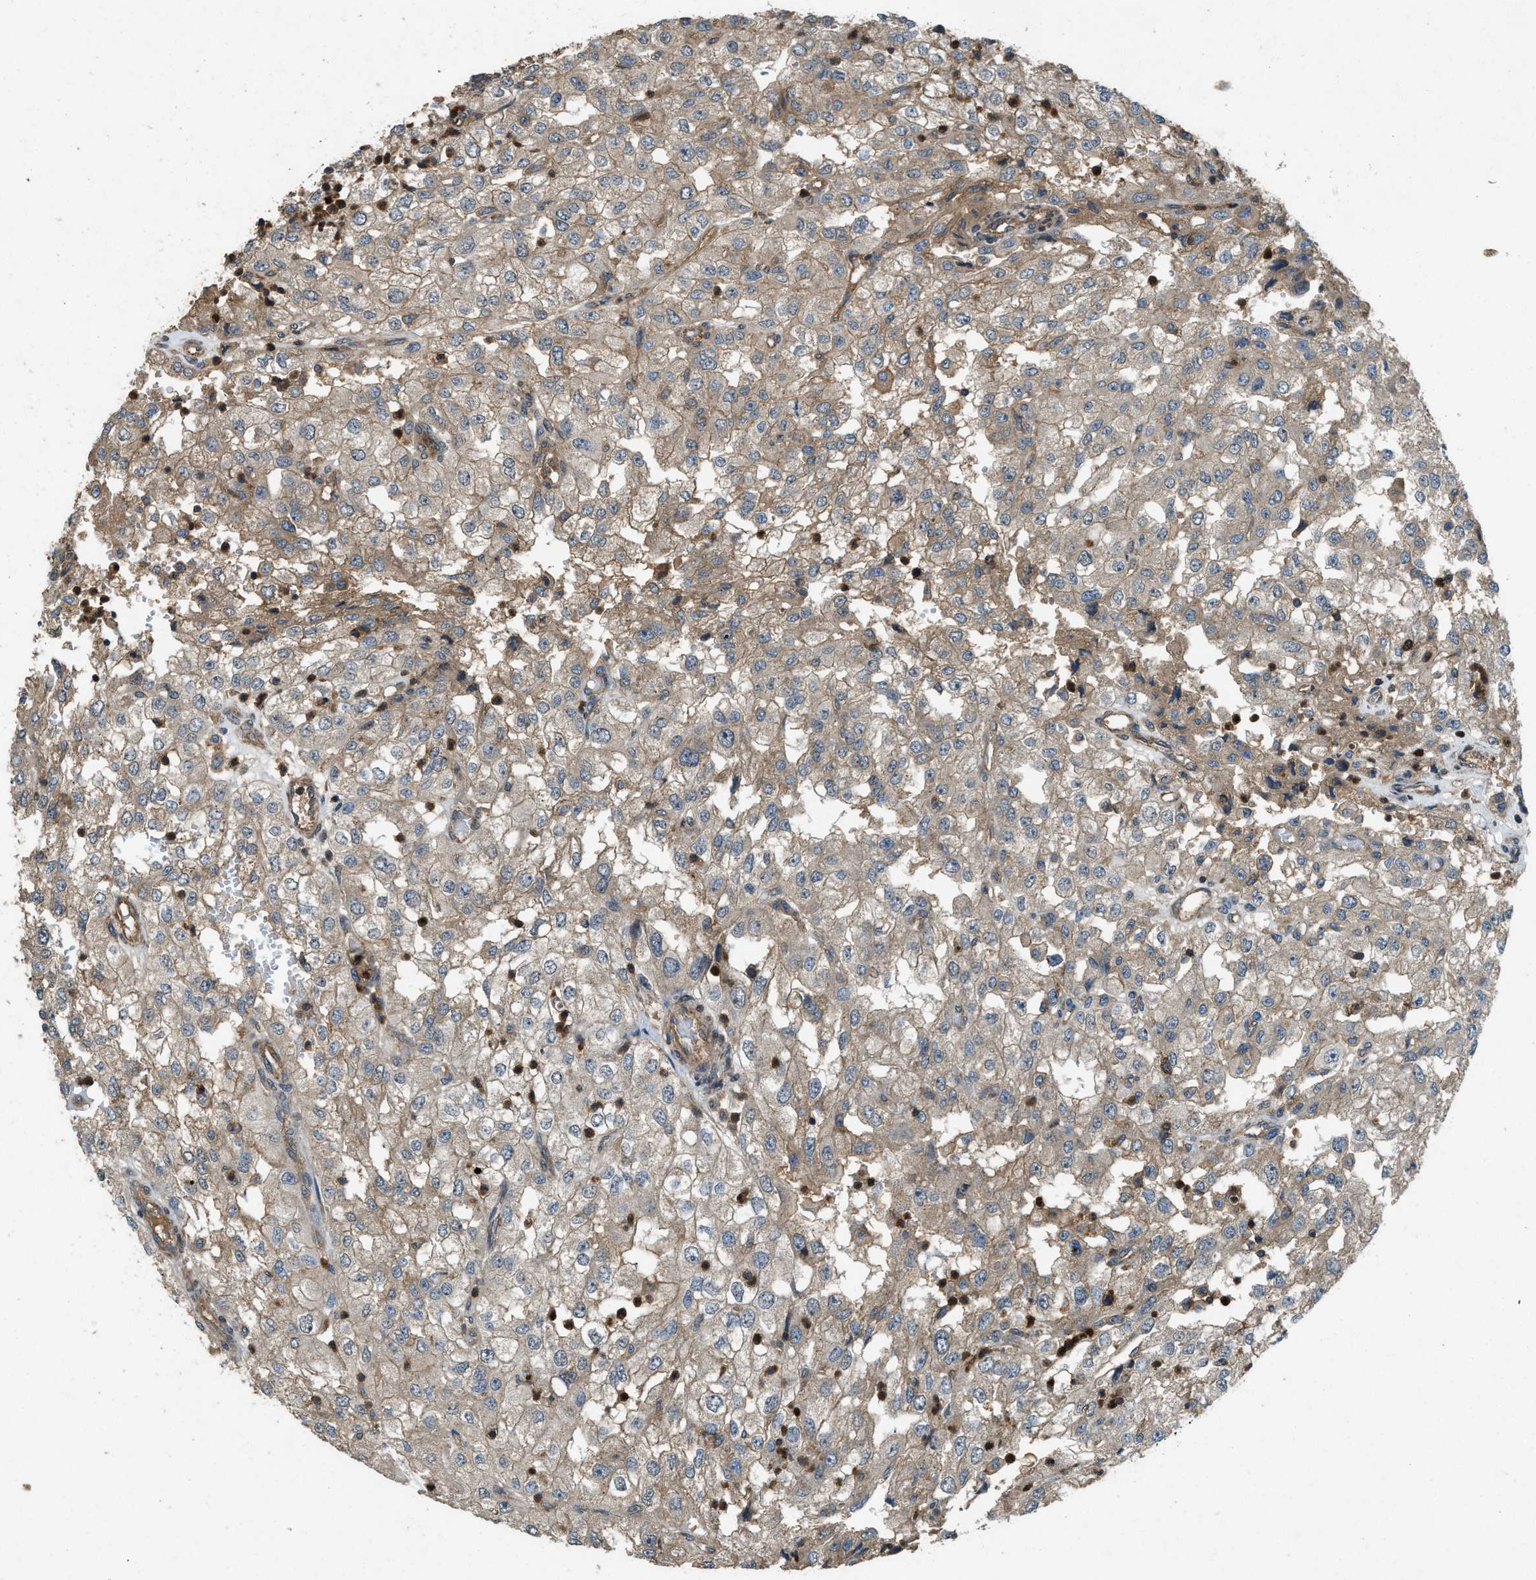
{"staining": {"intensity": "moderate", "quantity": ">75%", "location": "cytoplasmic/membranous"}, "tissue": "renal cancer", "cell_type": "Tumor cells", "image_type": "cancer", "snomed": [{"axis": "morphology", "description": "Adenocarcinoma, NOS"}, {"axis": "topography", "description": "Kidney"}], "caption": "An image of renal adenocarcinoma stained for a protein exhibits moderate cytoplasmic/membranous brown staining in tumor cells.", "gene": "ATP8B1", "patient": {"sex": "female", "age": 54}}